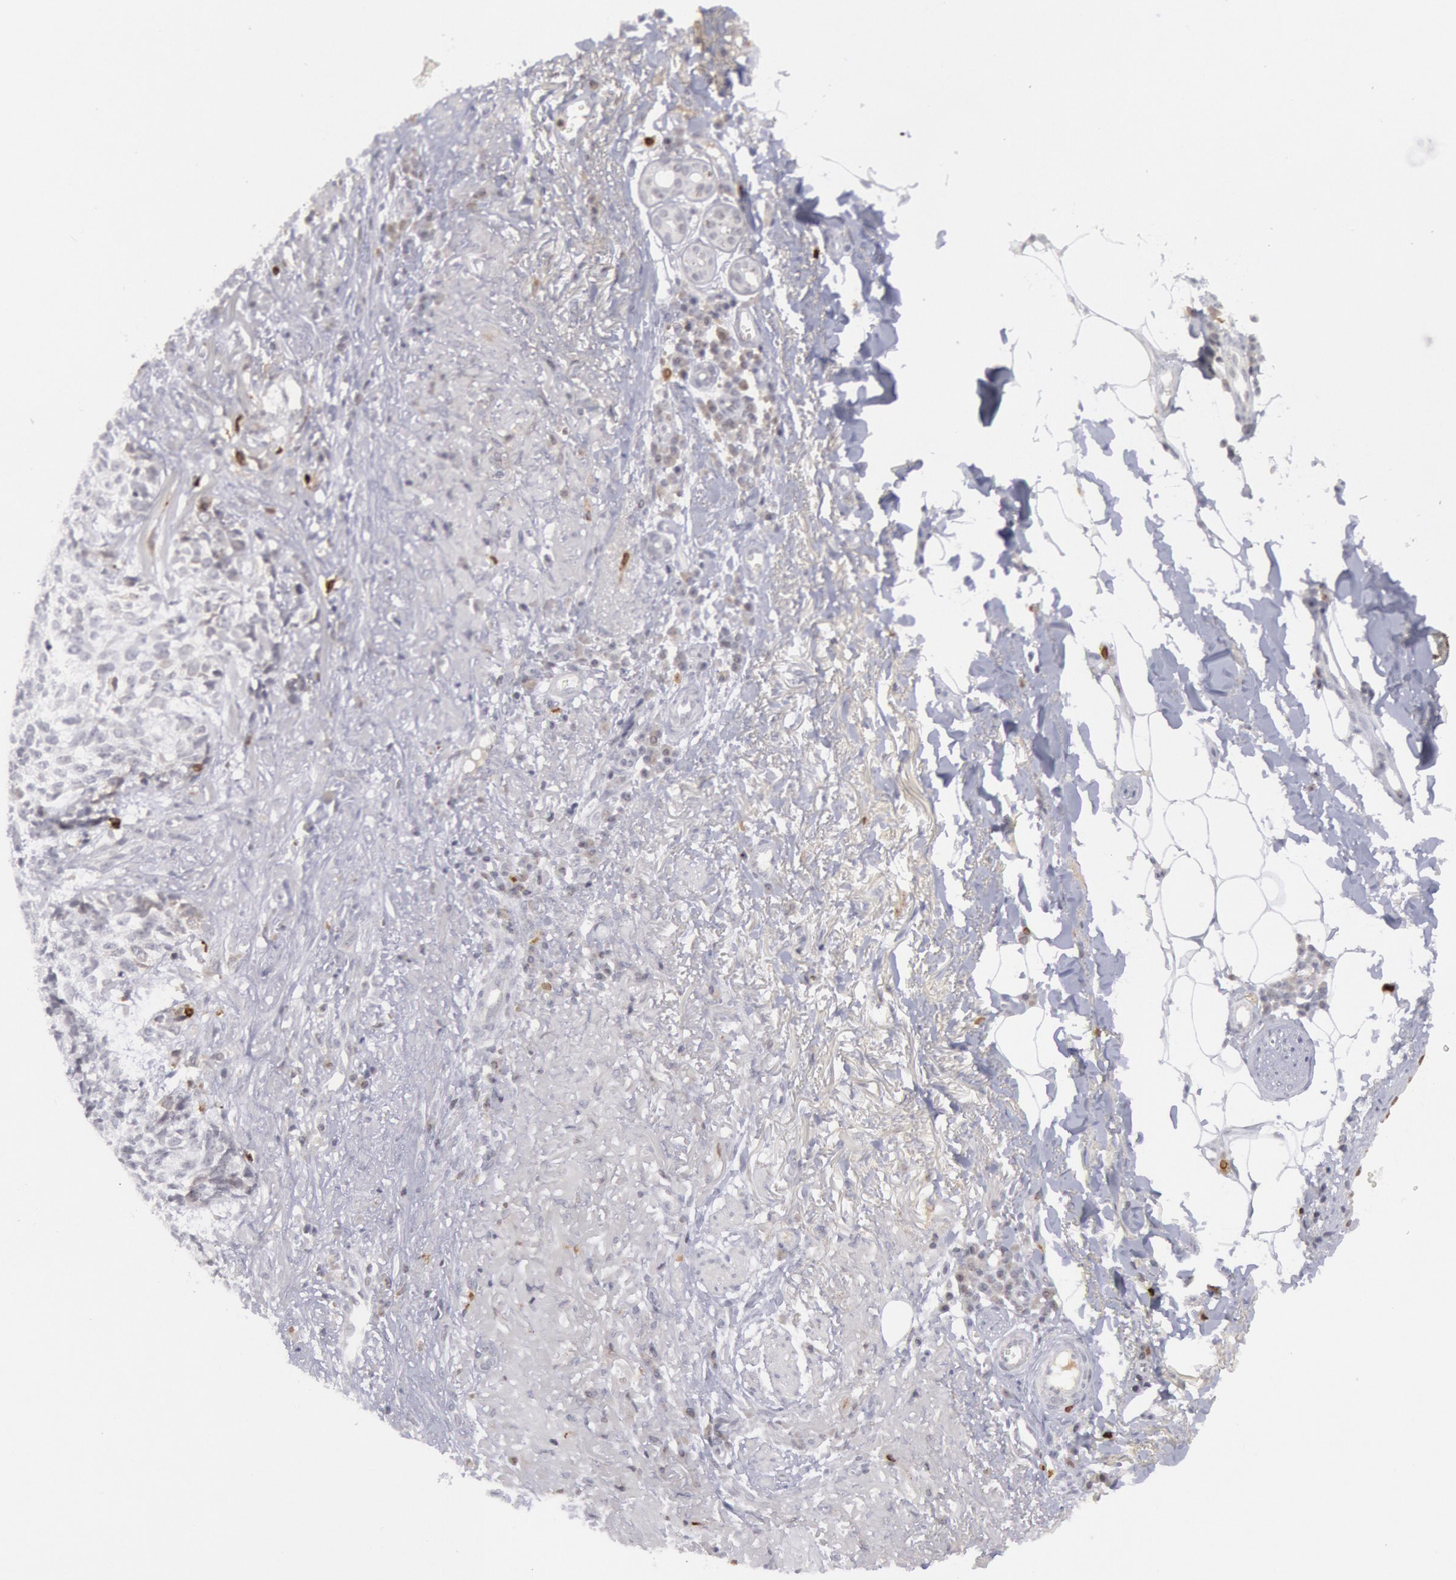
{"staining": {"intensity": "negative", "quantity": "none", "location": "none"}, "tissue": "skin cancer", "cell_type": "Tumor cells", "image_type": "cancer", "snomed": [{"axis": "morphology", "description": "Basal cell carcinoma"}, {"axis": "topography", "description": "Skin"}], "caption": "An image of human skin basal cell carcinoma is negative for staining in tumor cells.", "gene": "PTGS2", "patient": {"sex": "female", "age": 89}}